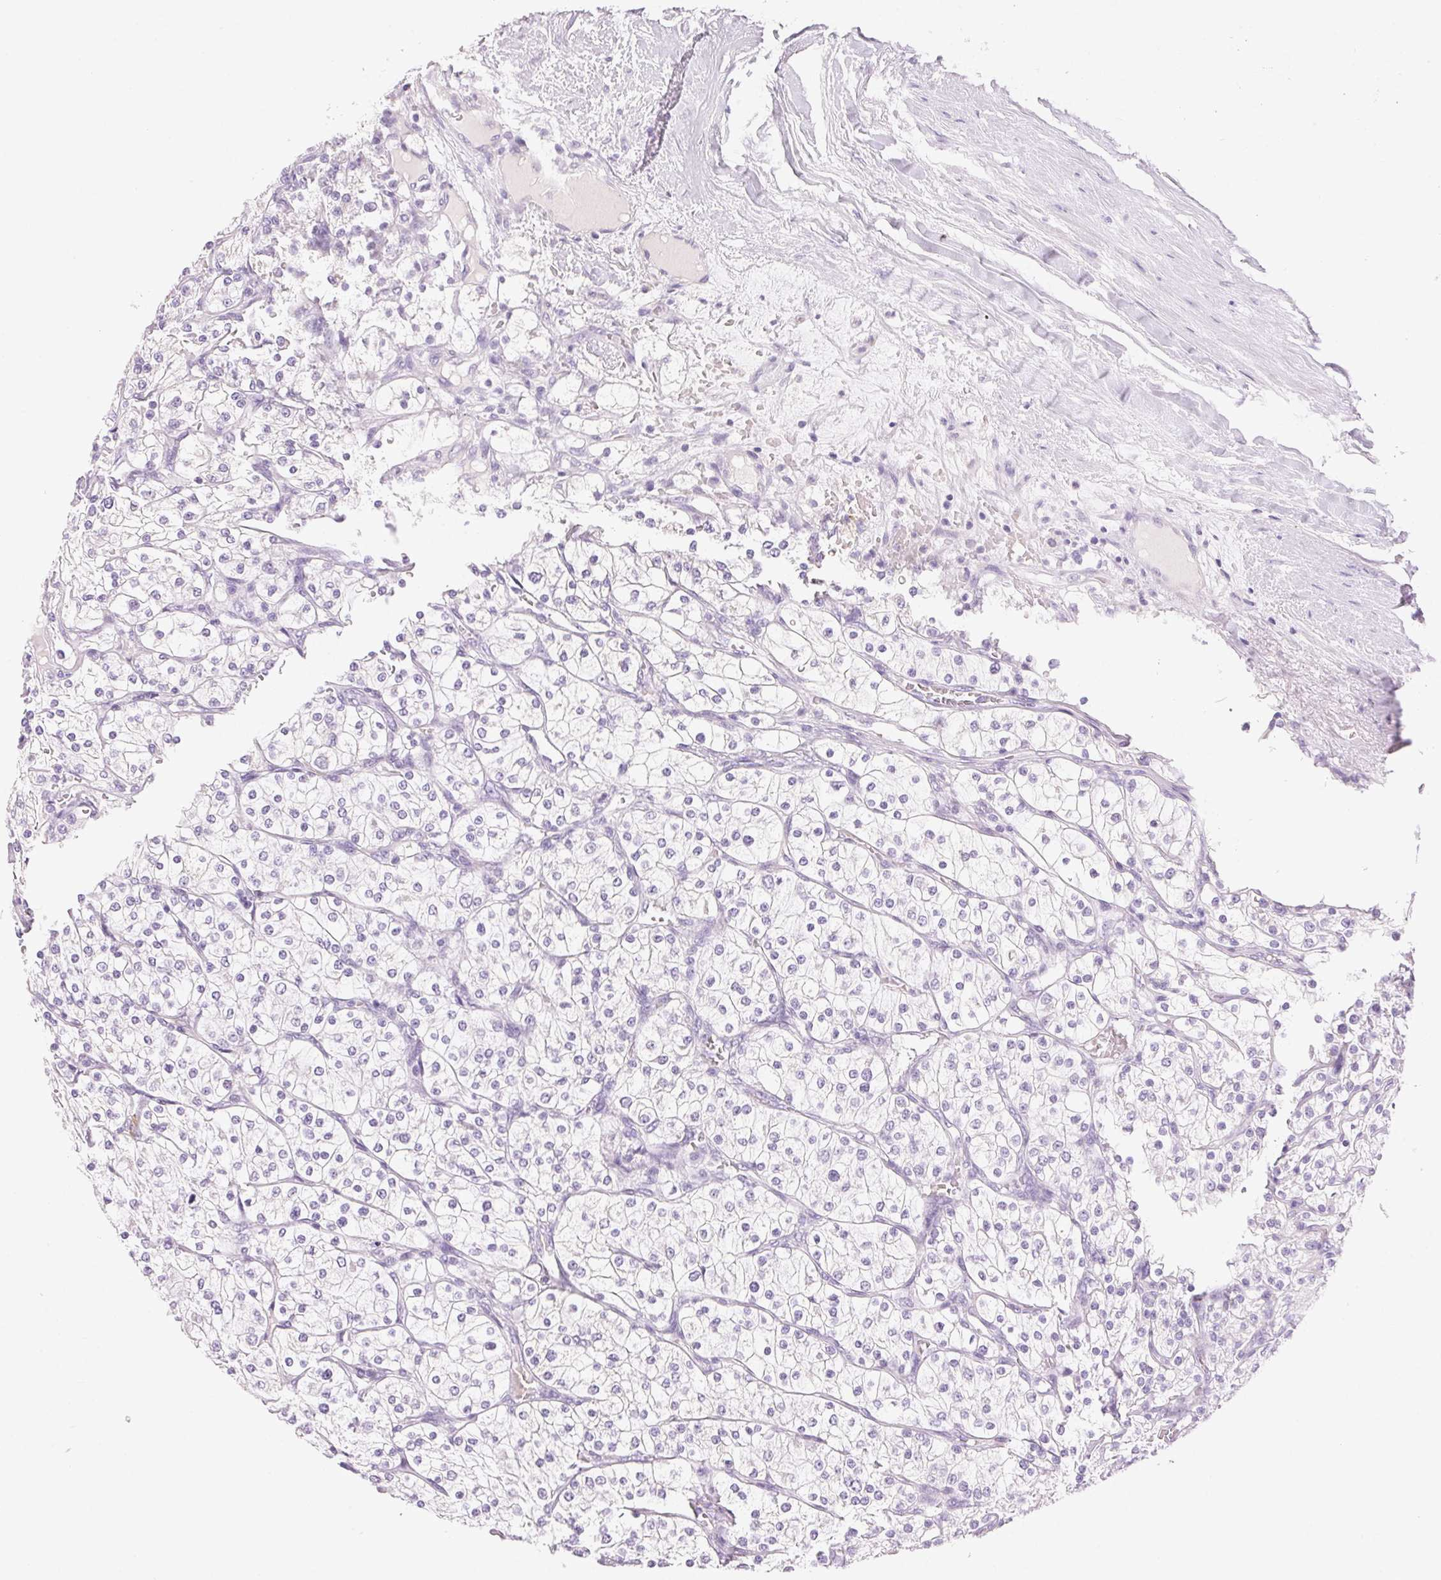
{"staining": {"intensity": "negative", "quantity": "none", "location": "none"}, "tissue": "renal cancer", "cell_type": "Tumor cells", "image_type": "cancer", "snomed": [{"axis": "morphology", "description": "Adenocarcinoma, NOS"}, {"axis": "topography", "description": "Kidney"}], "caption": "Tumor cells are negative for brown protein staining in renal cancer.", "gene": "HSD17B2", "patient": {"sex": "male", "age": 80}}